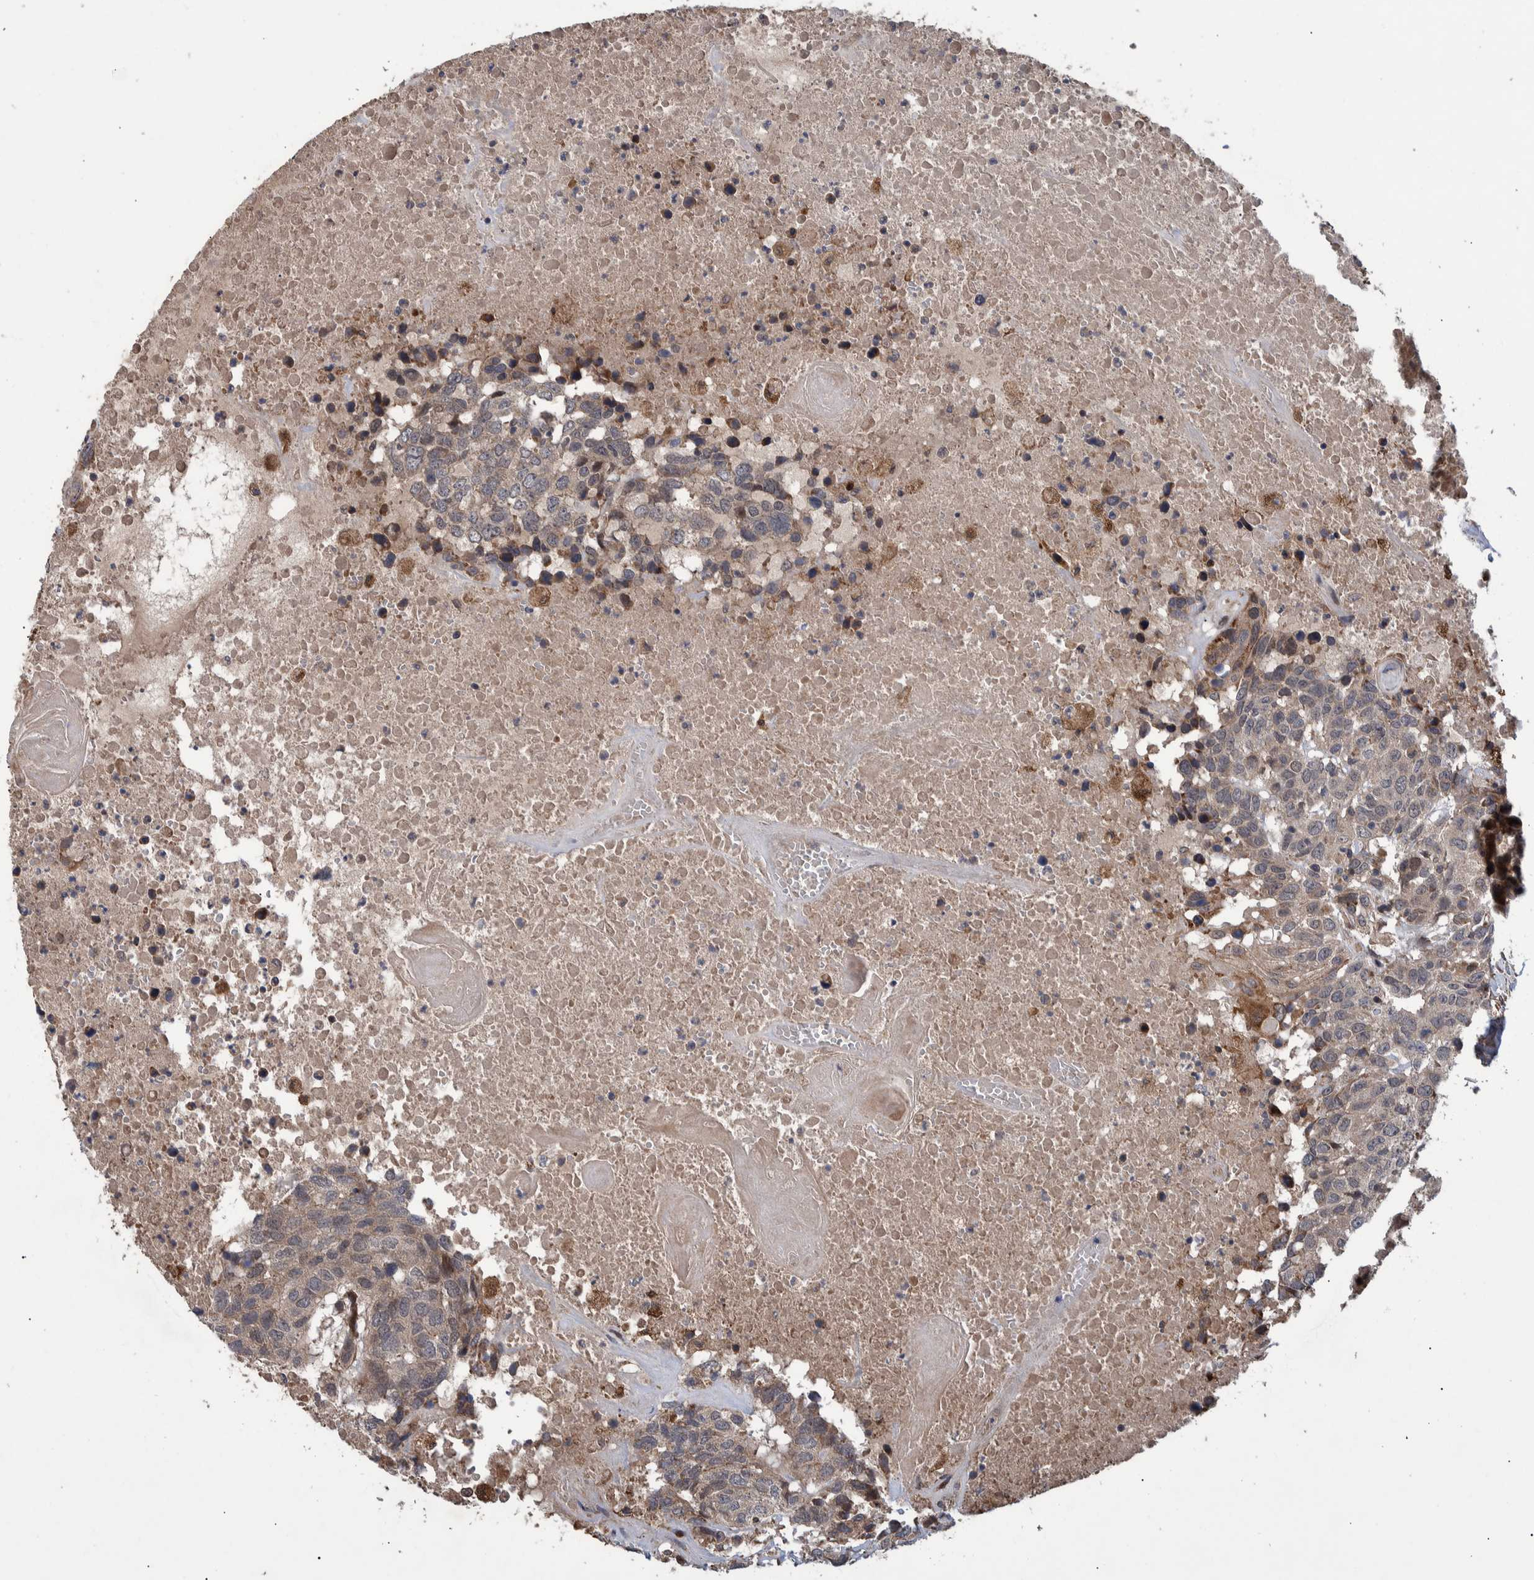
{"staining": {"intensity": "weak", "quantity": "<25%", "location": "cytoplasmic/membranous"}, "tissue": "head and neck cancer", "cell_type": "Tumor cells", "image_type": "cancer", "snomed": [{"axis": "morphology", "description": "Squamous cell carcinoma, NOS"}, {"axis": "topography", "description": "Head-Neck"}], "caption": "Micrograph shows no significant protein staining in tumor cells of head and neck squamous cell carcinoma. (DAB IHC visualized using brightfield microscopy, high magnification).", "gene": "B3GNTL1", "patient": {"sex": "male", "age": 66}}